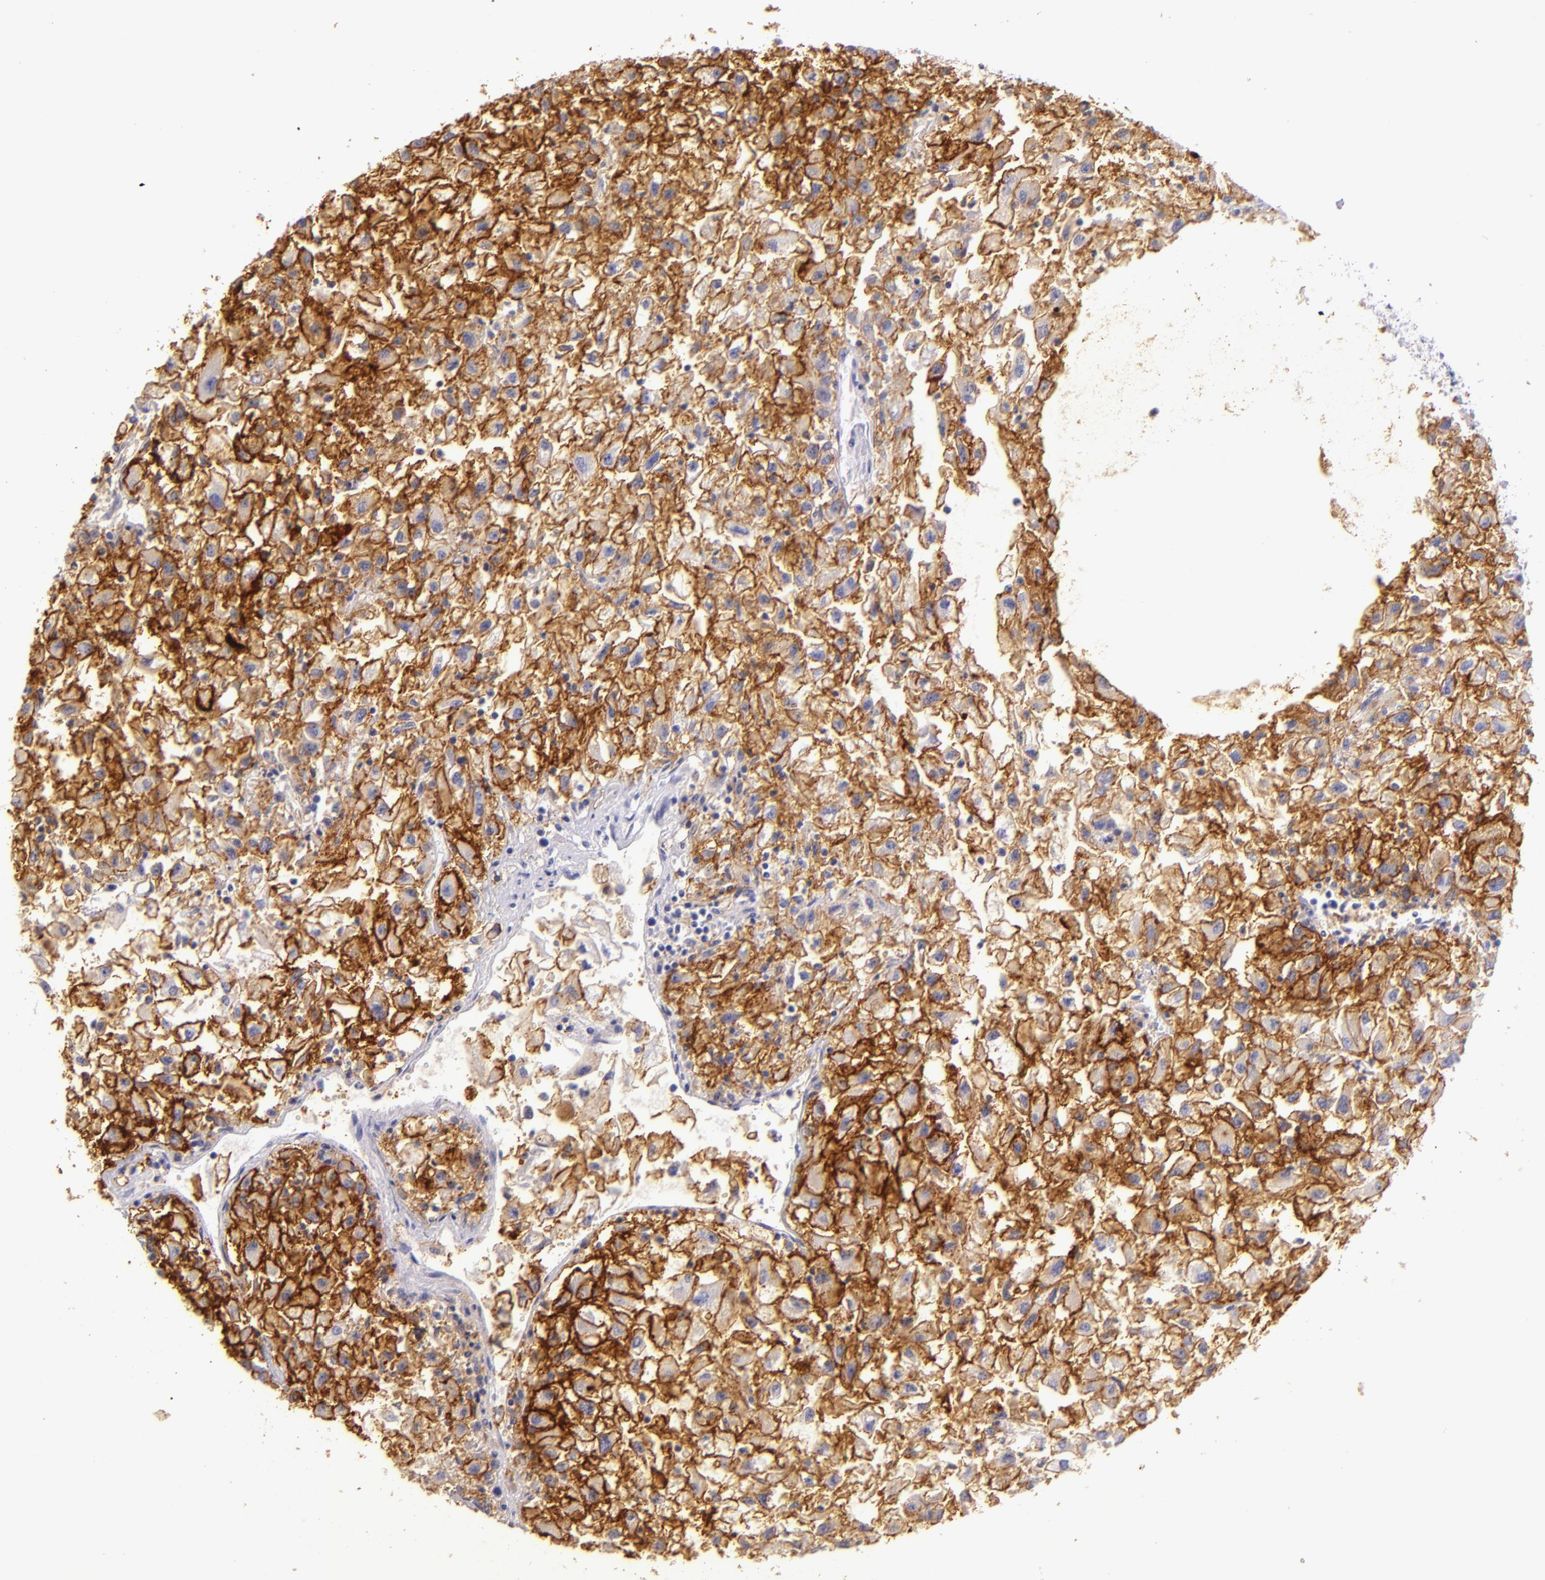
{"staining": {"intensity": "moderate", "quantity": ">75%", "location": "cytoplasmic/membranous"}, "tissue": "renal cancer", "cell_type": "Tumor cells", "image_type": "cancer", "snomed": [{"axis": "morphology", "description": "Adenocarcinoma, NOS"}, {"axis": "topography", "description": "Kidney"}], "caption": "Adenocarcinoma (renal) stained with immunohistochemistry (IHC) displays moderate cytoplasmic/membranous positivity in approximately >75% of tumor cells.", "gene": "ICAM1", "patient": {"sex": "male", "age": 59}}